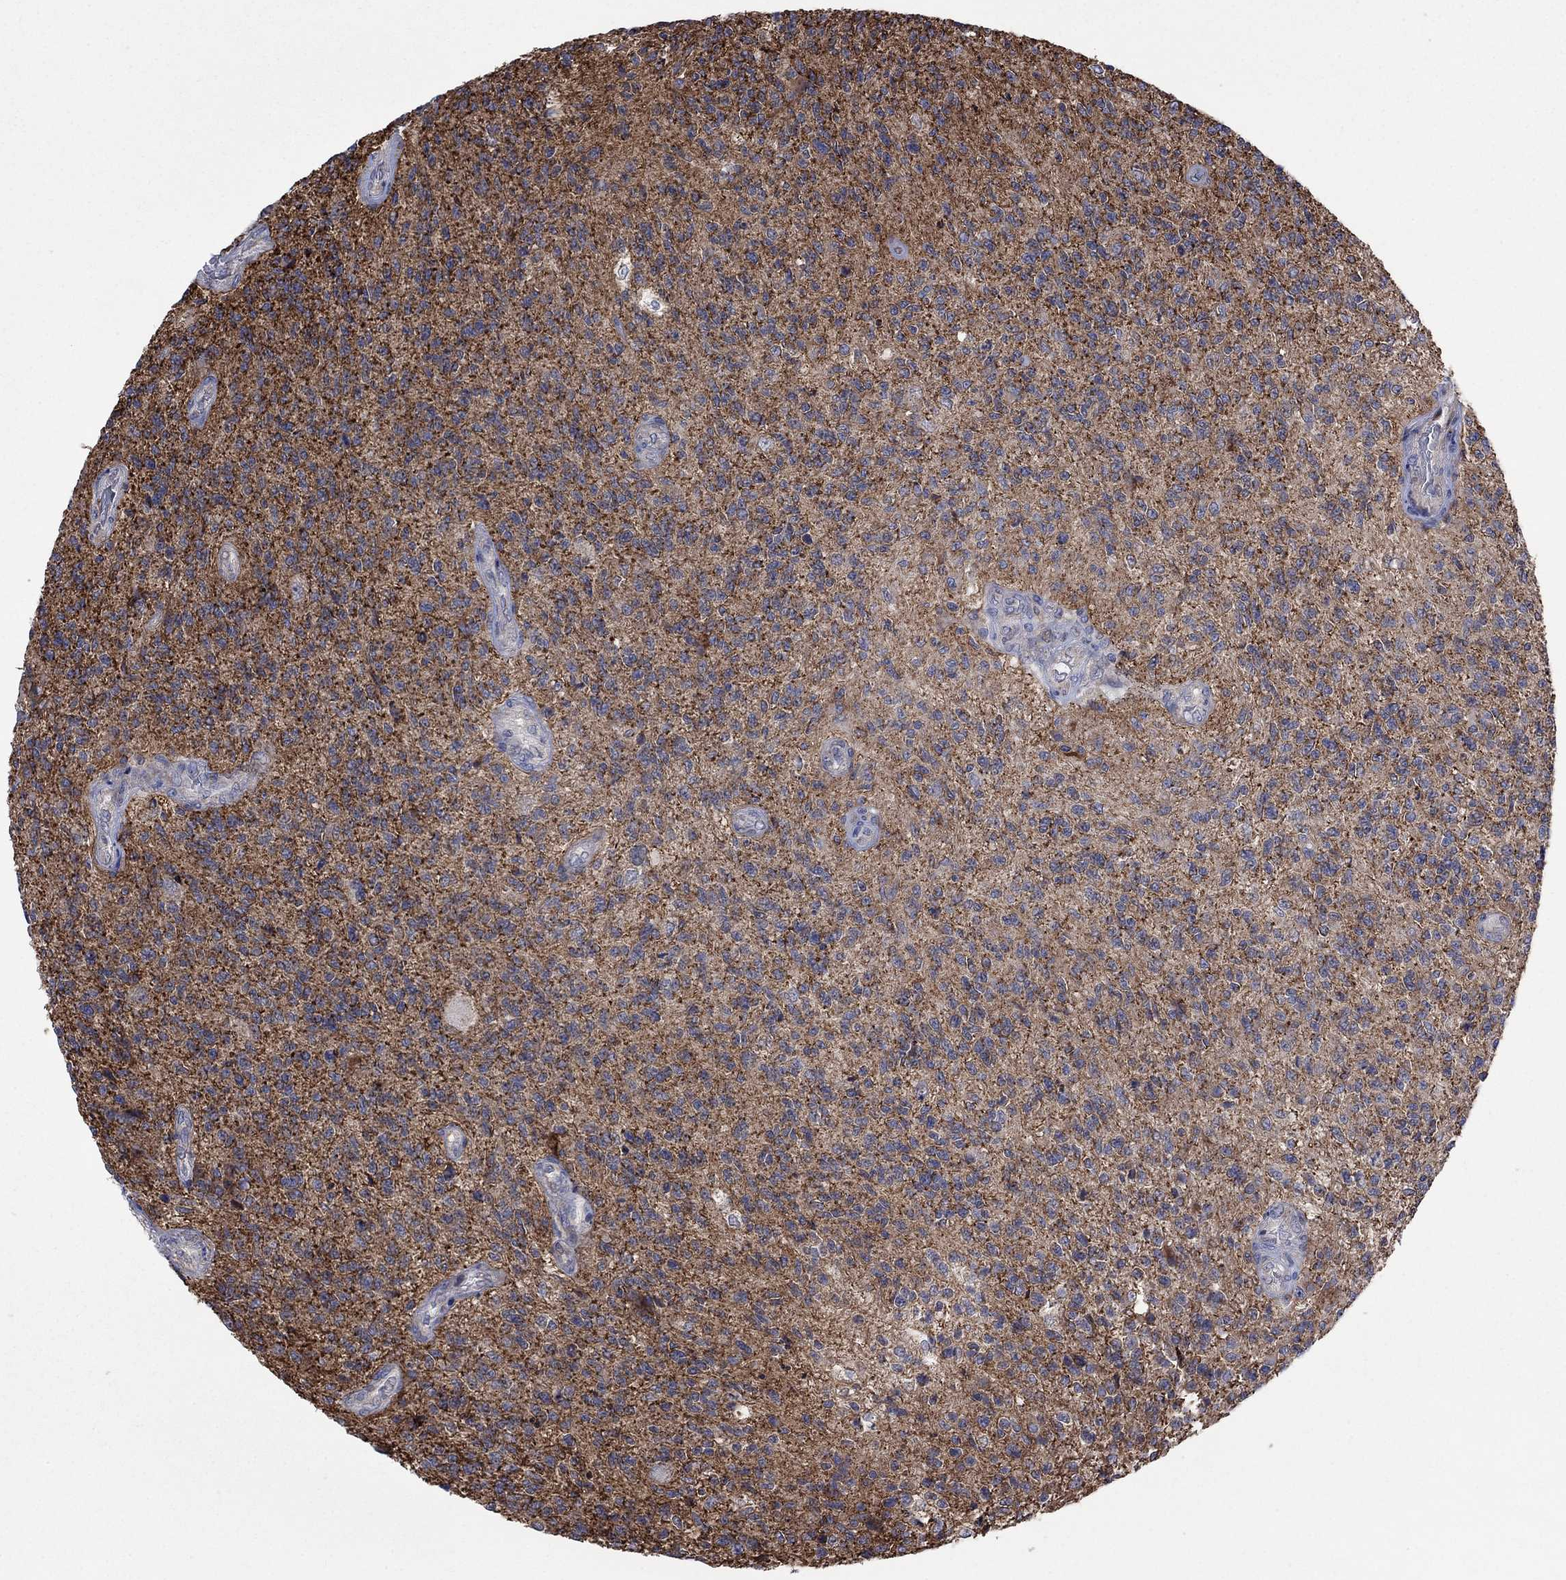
{"staining": {"intensity": "strong", "quantity": "25%-75%", "location": "cytoplasmic/membranous"}, "tissue": "glioma", "cell_type": "Tumor cells", "image_type": "cancer", "snomed": [{"axis": "morphology", "description": "Glioma, malignant, High grade"}, {"axis": "topography", "description": "Brain"}], "caption": "Protein analysis of glioma tissue reveals strong cytoplasmic/membranous staining in about 25%-75% of tumor cells.", "gene": "SLC35F2", "patient": {"sex": "male", "age": 56}}